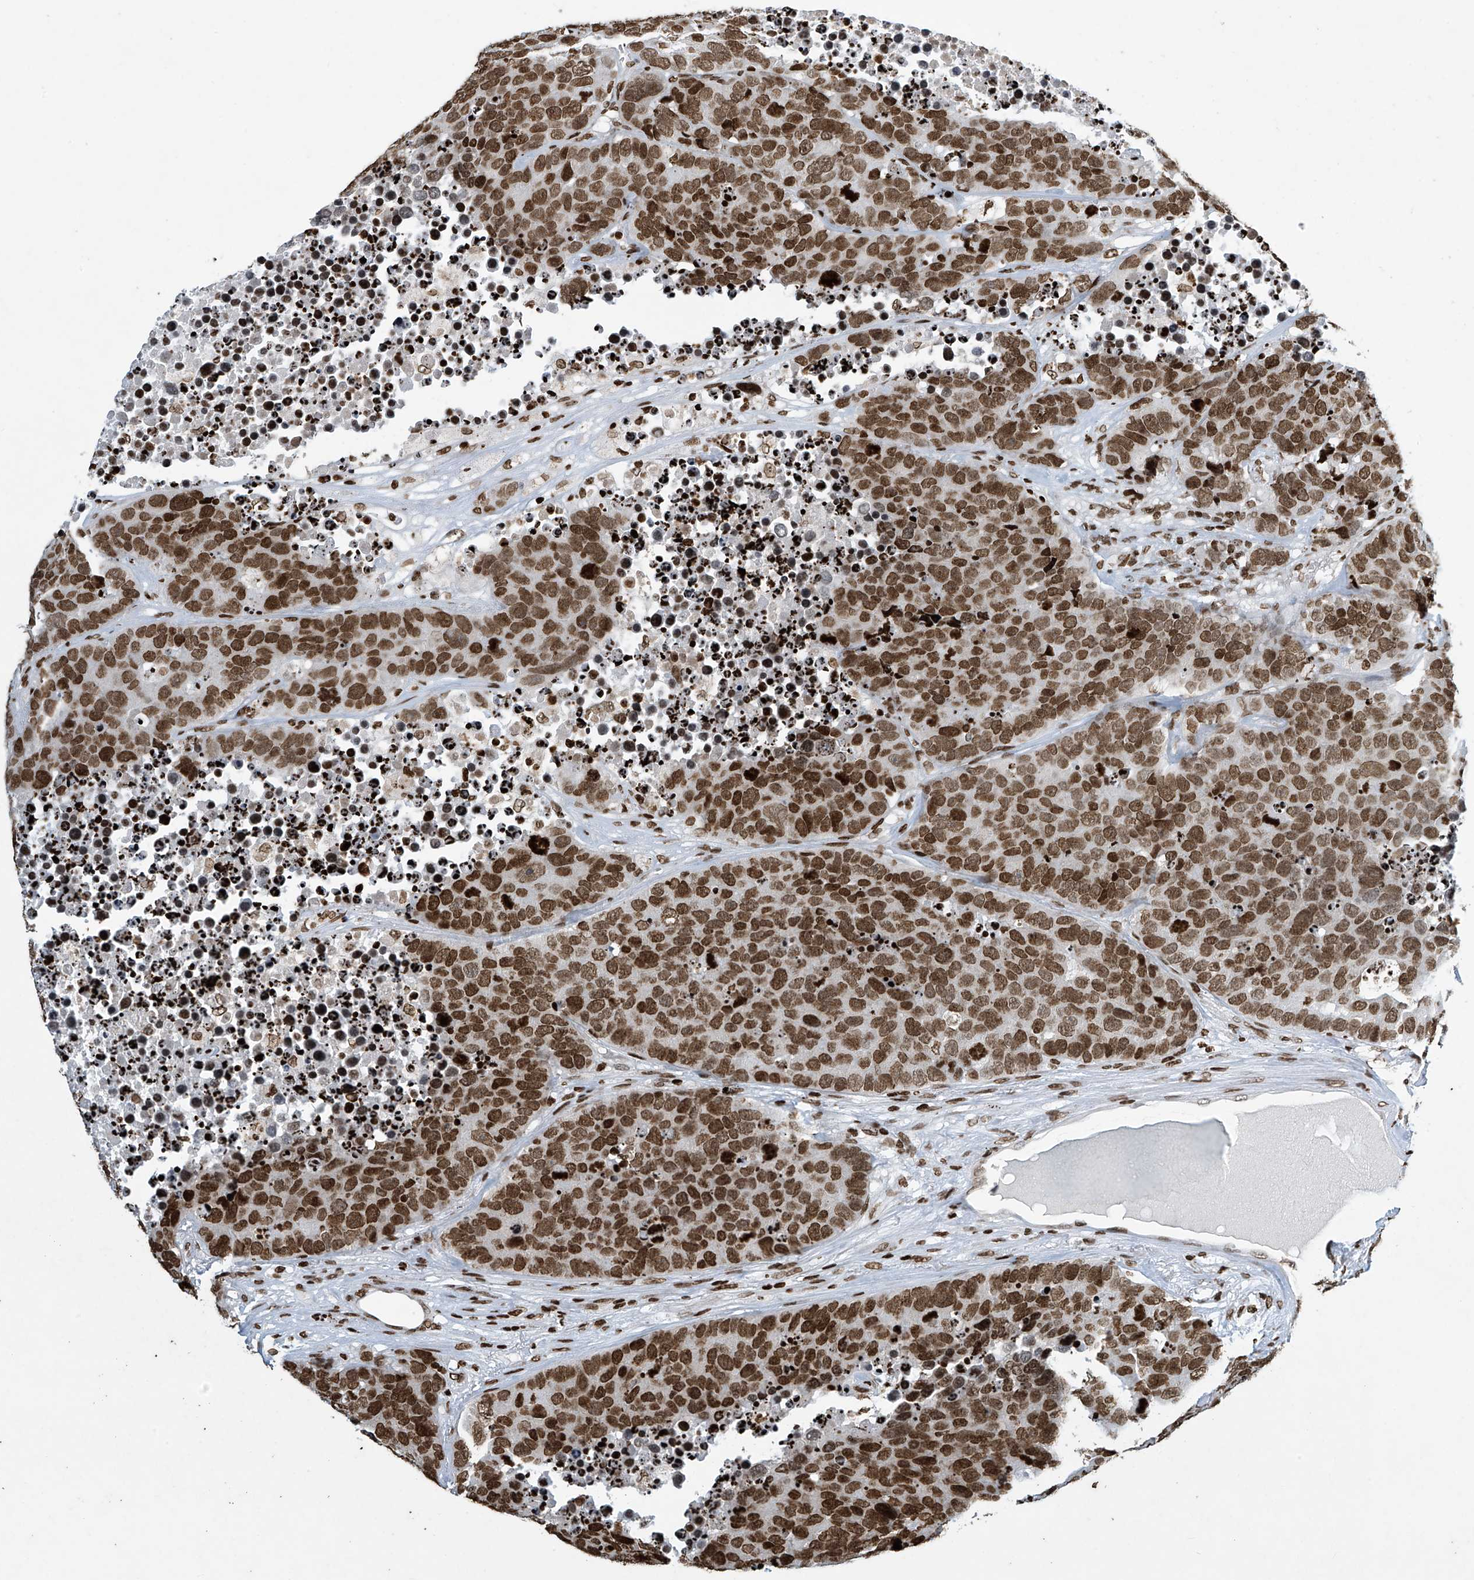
{"staining": {"intensity": "moderate", "quantity": ">75%", "location": "nuclear"}, "tissue": "carcinoid", "cell_type": "Tumor cells", "image_type": "cancer", "snomed": [{"axis": "morphology", "description": "Carcinoid, malignant, NOS"}, {"axis": "topography", "description": "Lung"}], "caption": "The image displays immunohistochemical staining of carcinoid (malignant). There is moderate nuclear staining is appreciated in about >75% of tumor cells.", "gene": "H4C16", "patient": {"sex": "male", "age": 60}}